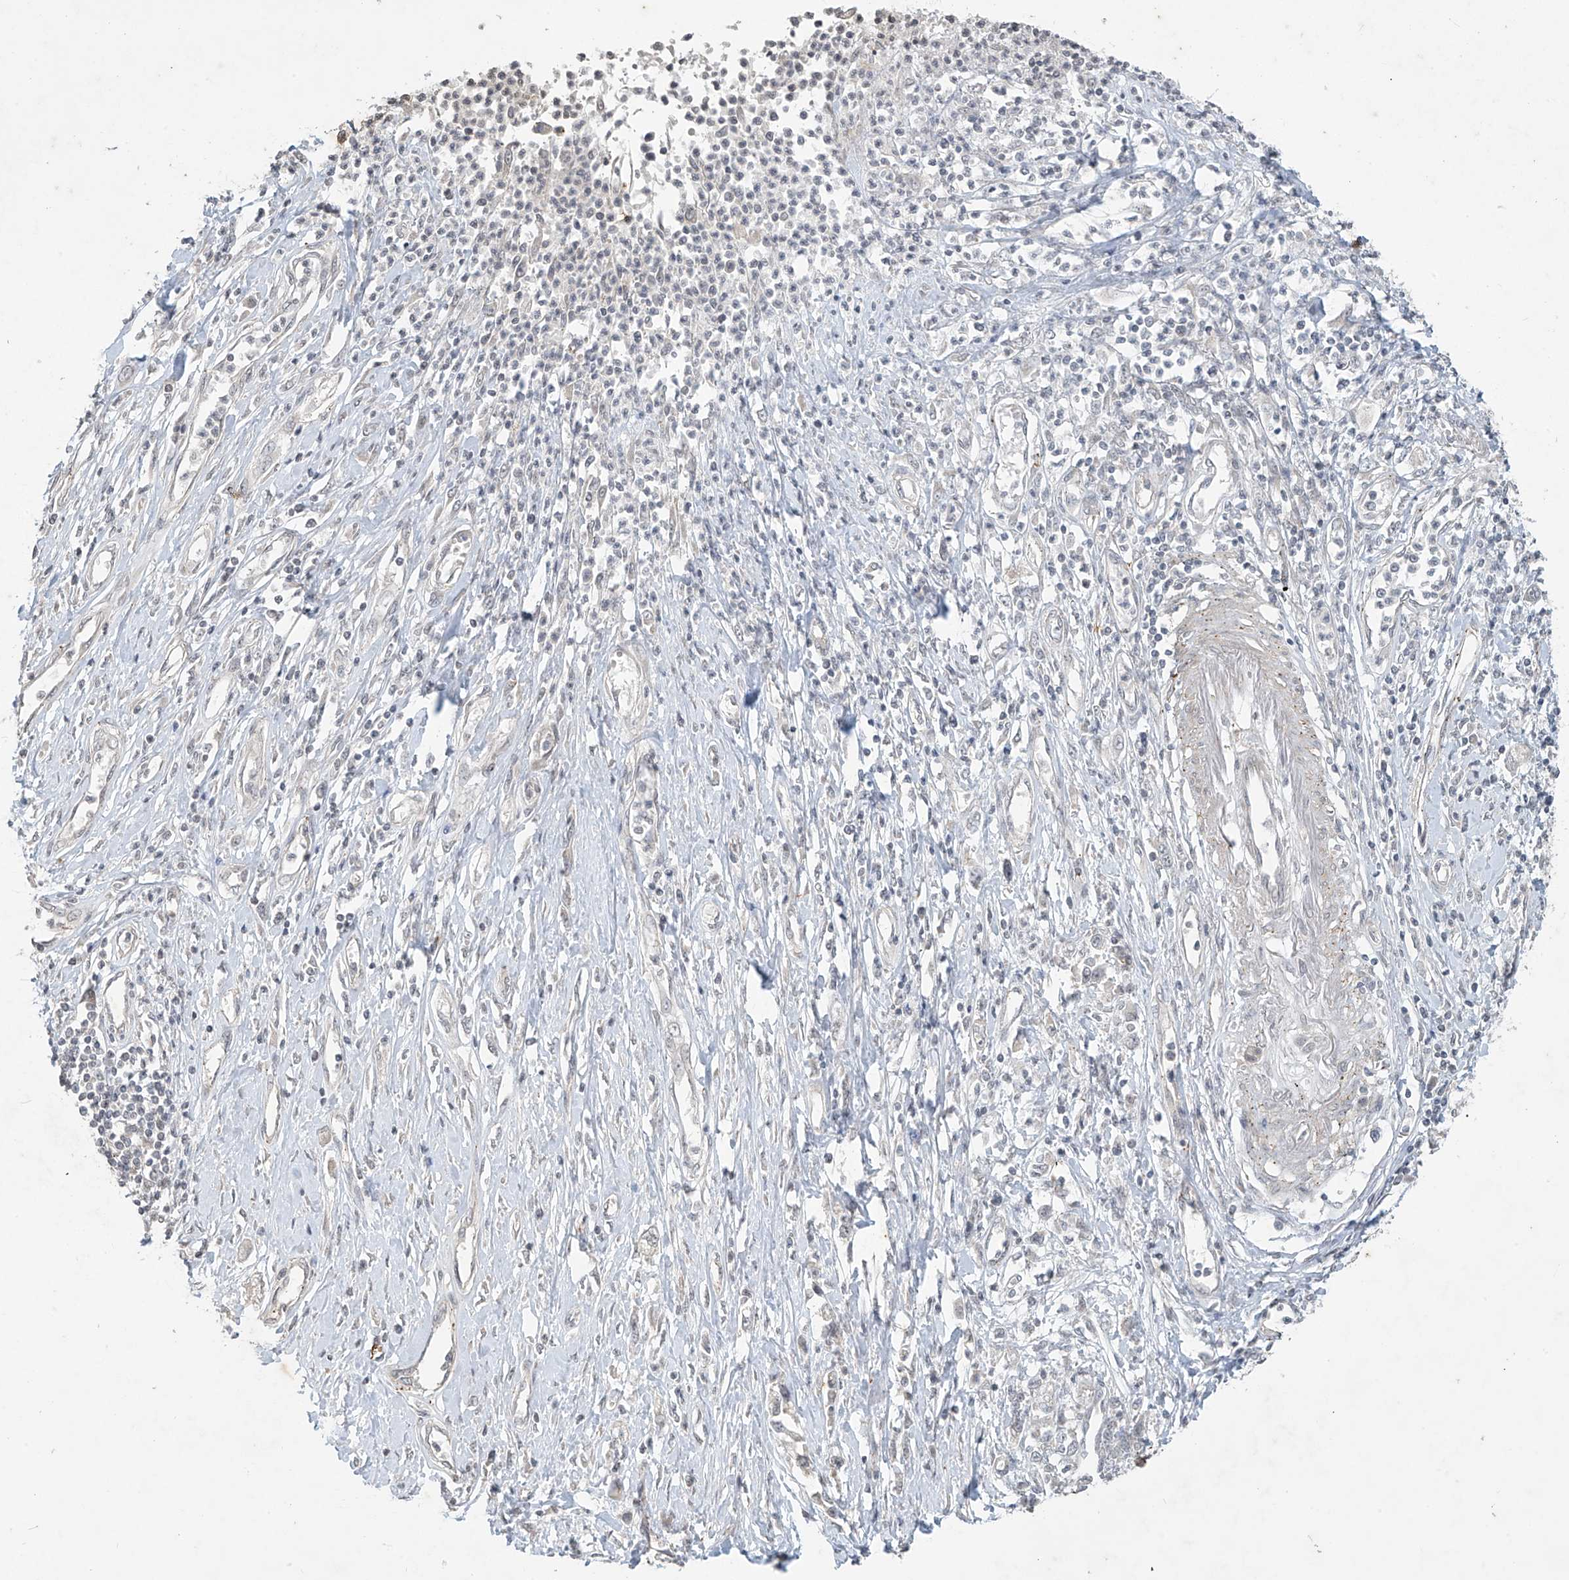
{"staining": {"intensity": "negative", "quantity": "none", "location": "none"}, "tissue": "stomach cancer", "cell_type": "Tumor cells", "image_type": "cancer", "snomed": [{"axis": "morphology", "description": "Adenocarcinoma, NOS"}, {"axis": "topography", "description": "Stomach"}], "caption": "Stomach cancer (adenocarcinoma) stained for a protein using IHC exhibits no expression tumor cells.", "gene": "DGKQ", "patient": {"sex": "female", "age": 76}}